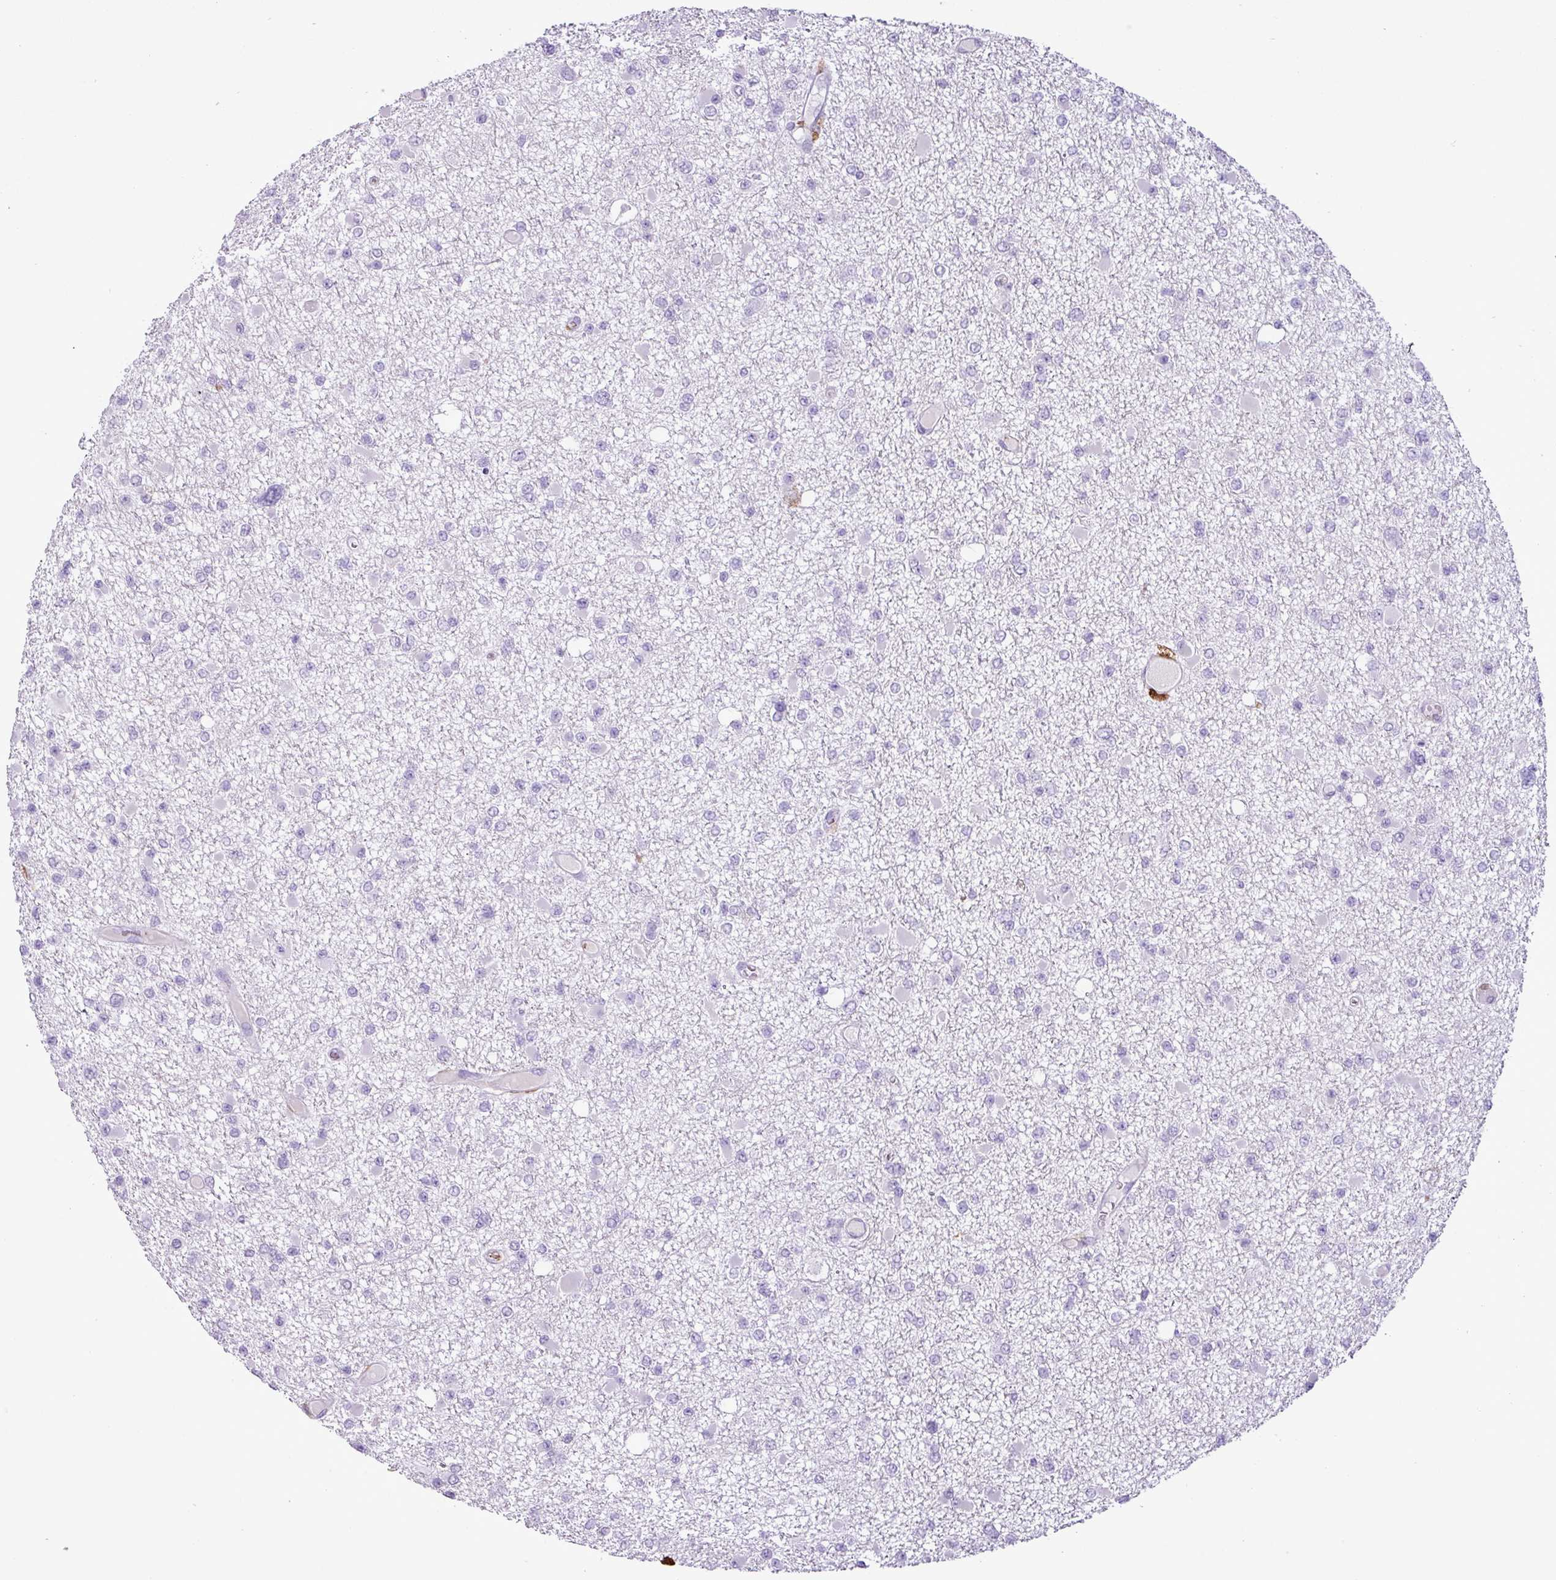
{"staining": {"intensity": "negative", "quantity": "none", "location": "none"}, "tissue": "glioma", "cell_type": "Tumor cells", "image_type": "cancer", "snomed": [{"axis": "morphology", "description": "Glioma, malignant, Low grade"}, {"axis": "topography", "description": "Brain"}], "caption": "Glioma was stained to show a protein in brown. There is no significant expression in tumor cells. The staining is performed using DAB (3,3'-diaminobenzidine) brown chromogen with nuclei counter-stained in using hematoxylin.", "gene": "TMEM200C", "patient": {"sex": "female", "age": 22}}